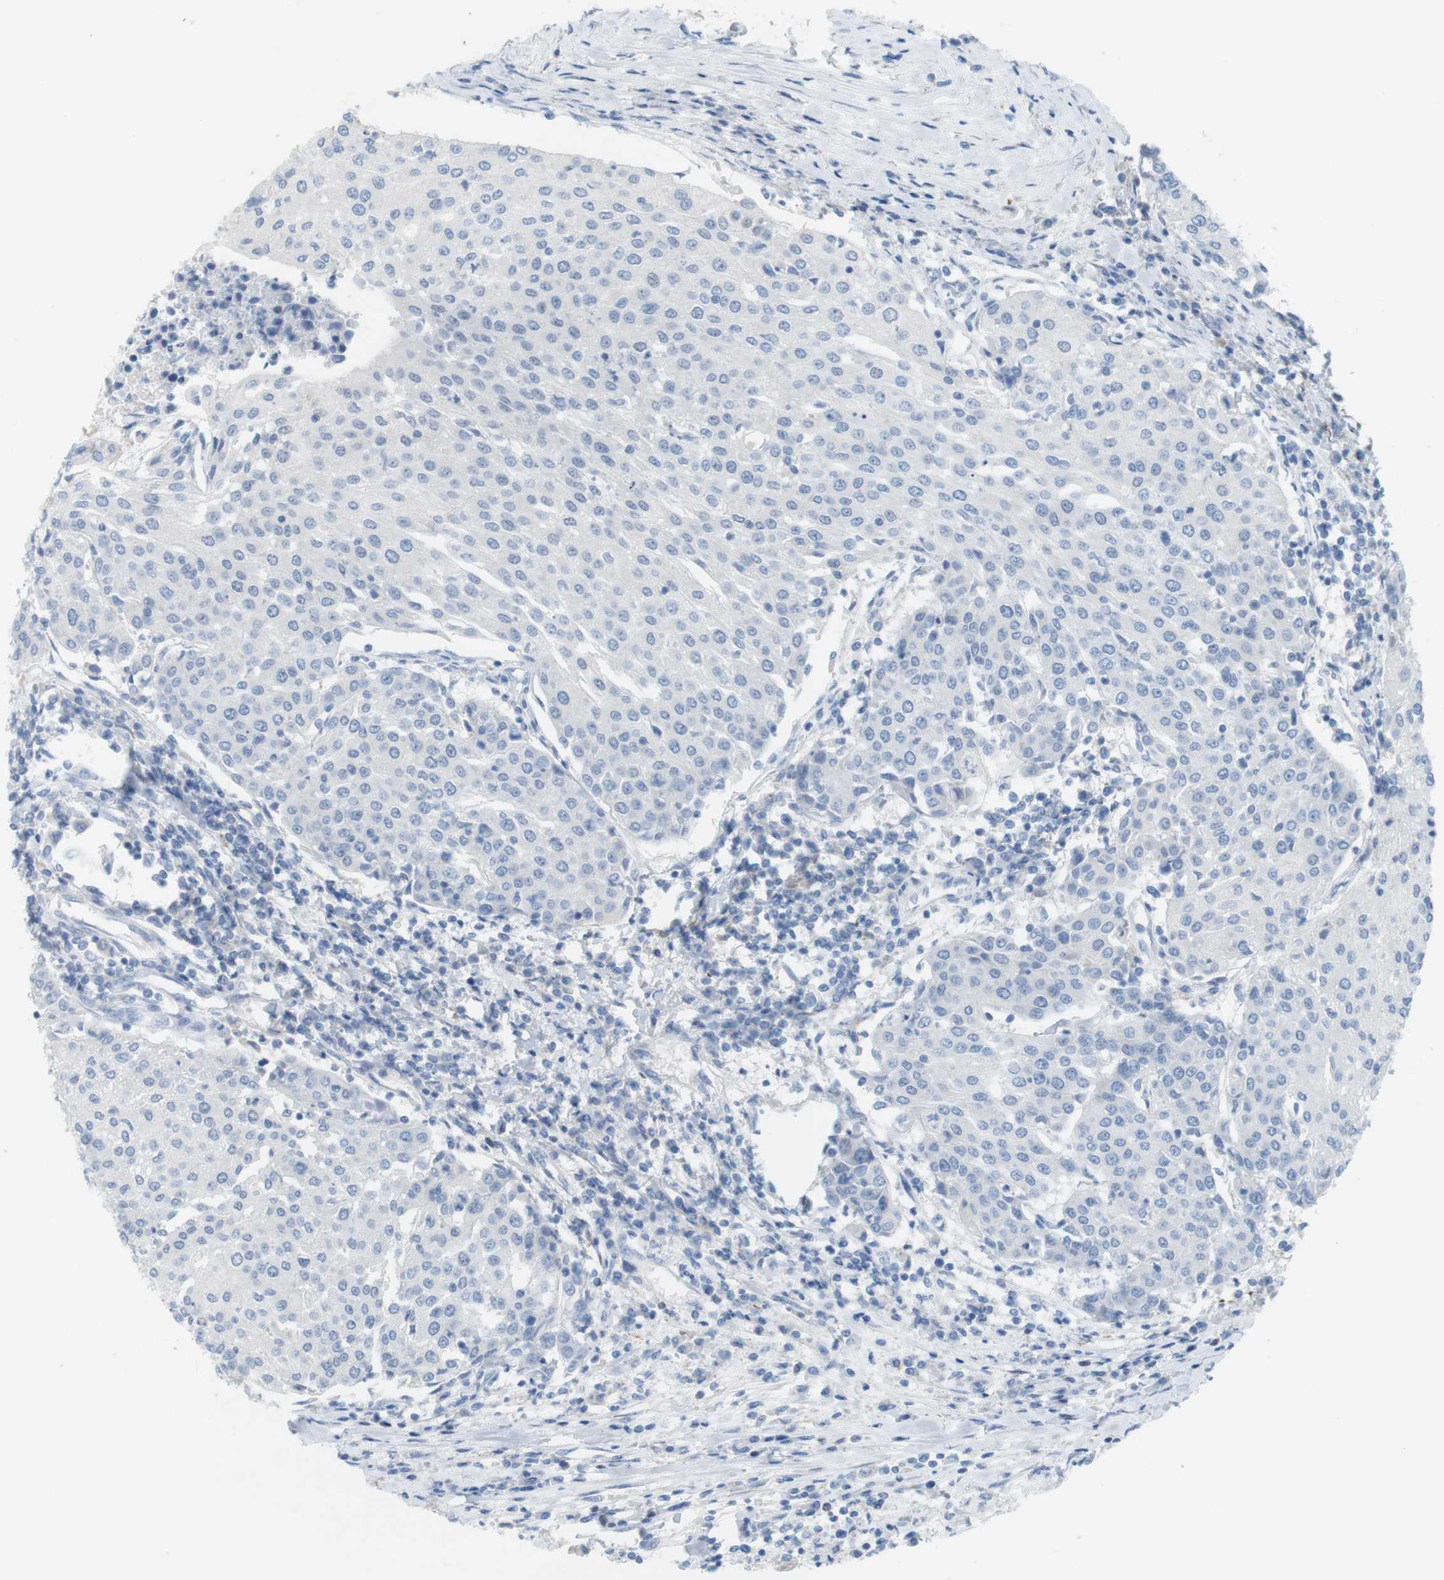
{"staining": {"intensity": "negative", "quantity": "none", "location": "none"}, "tissue": "urothelial cancer", "cell_type": "Tumor cells", "image_type": "cancer", "snomed": [{"axis": "morphology", "description": "Urothelial carcinoma, High grade"}, {"axis": "topography", "description": "Urinary bladder"}], "caption": "Urothelial cancer was stained to show a protein in brown. There is no significant positivity in tumor cells.", "gene": "YIPF1", "patient": {"sex": "female", "age": 85}}